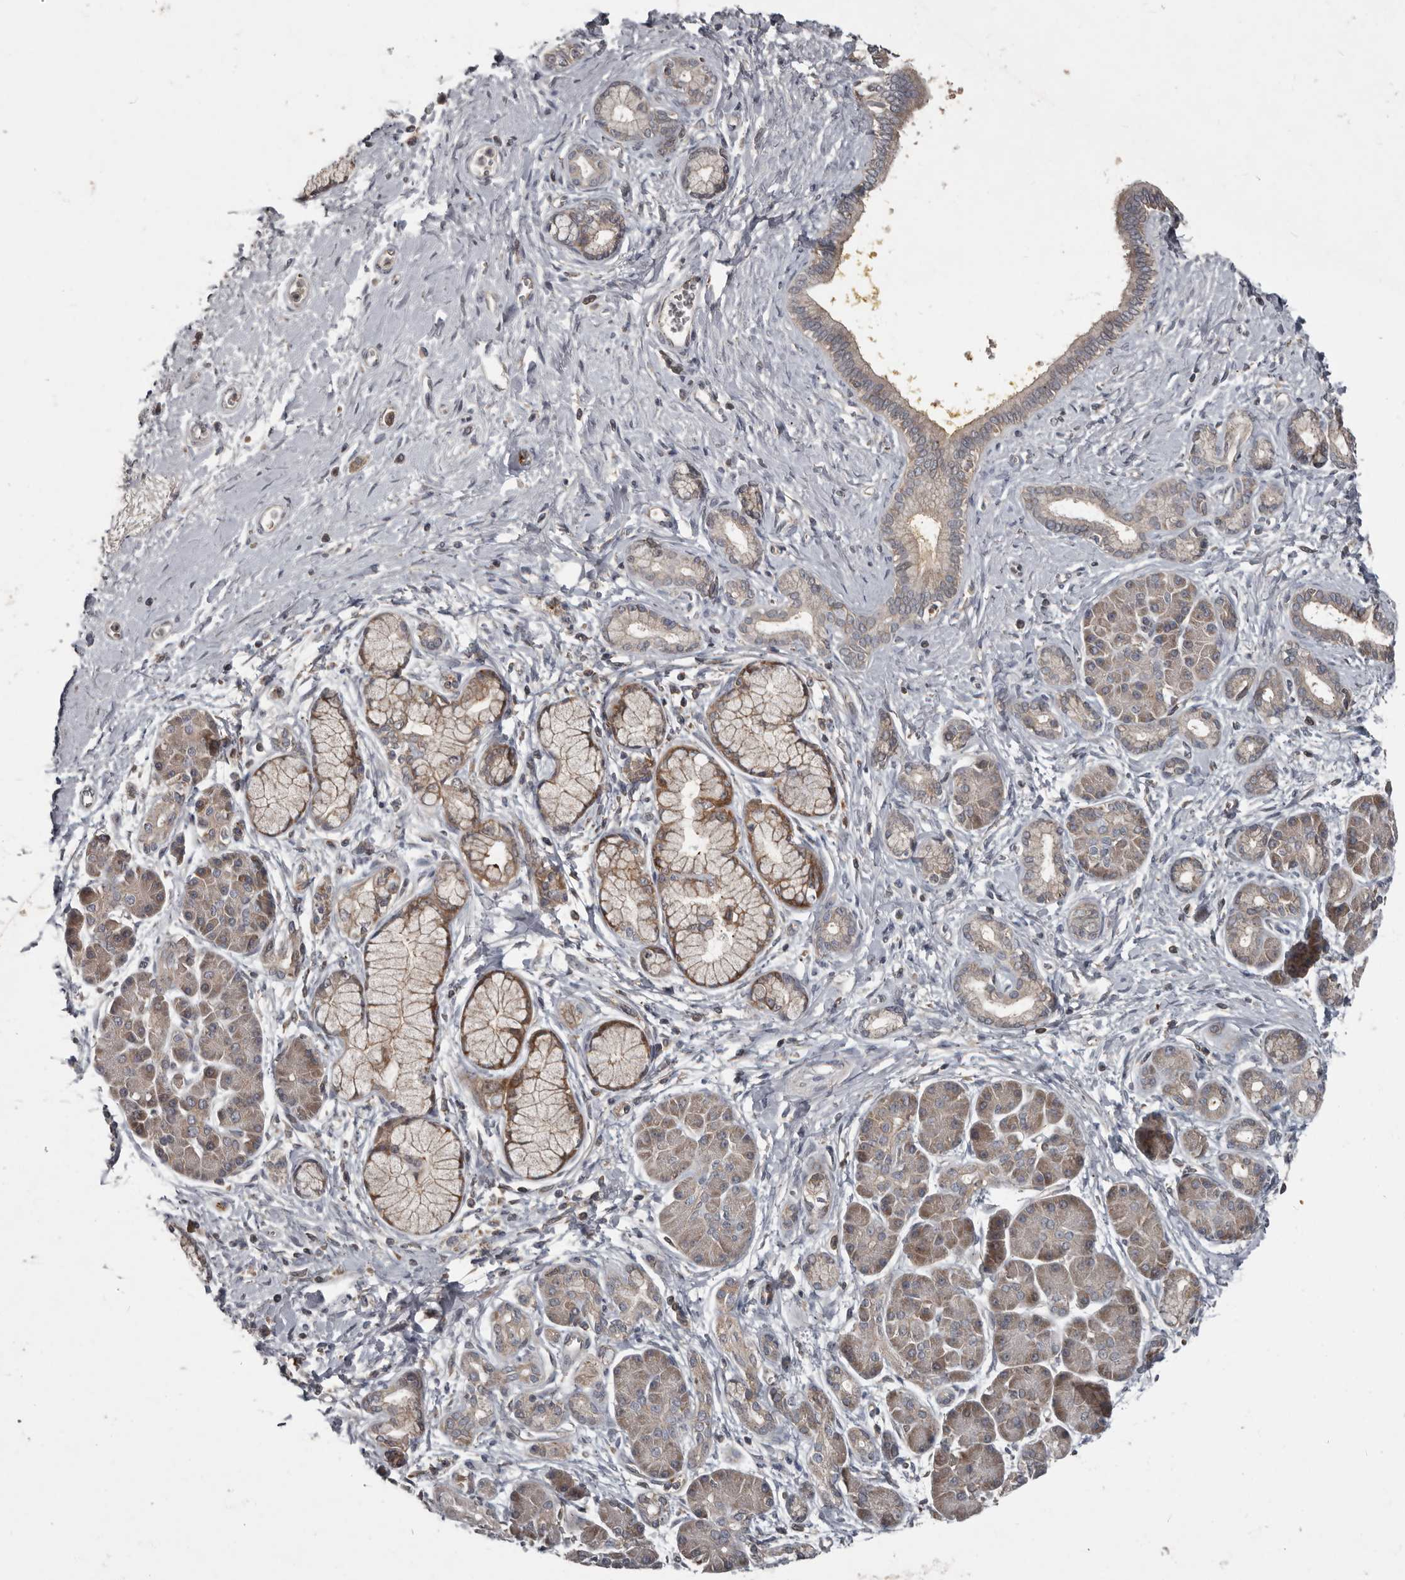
{"staining": {"intensity": "weak", "quantity": "<25%", "location": "cytoplasmic/membranous"}, "tissue": "pancreatic cancer", "cell_type": "Tumor cells", "image_type": "cancer", "snomed": [{"axis": "morphology", "description": "Adenocarcinoma, NOS"}, {"axis": "topography", "description": "Pancreas"}], "caption": "Immunohistochemistry (IHC) photomicrograph of human pancreatic cancer (adenocarcinoma) stained for a protein (brown), which reveals no expression in tumor cells. (Immunohistochemistry (IHC), brightfield microscopy, high magnification).", "gene": "FBXO31", "patient": {"sex": "male", "age": 58}}